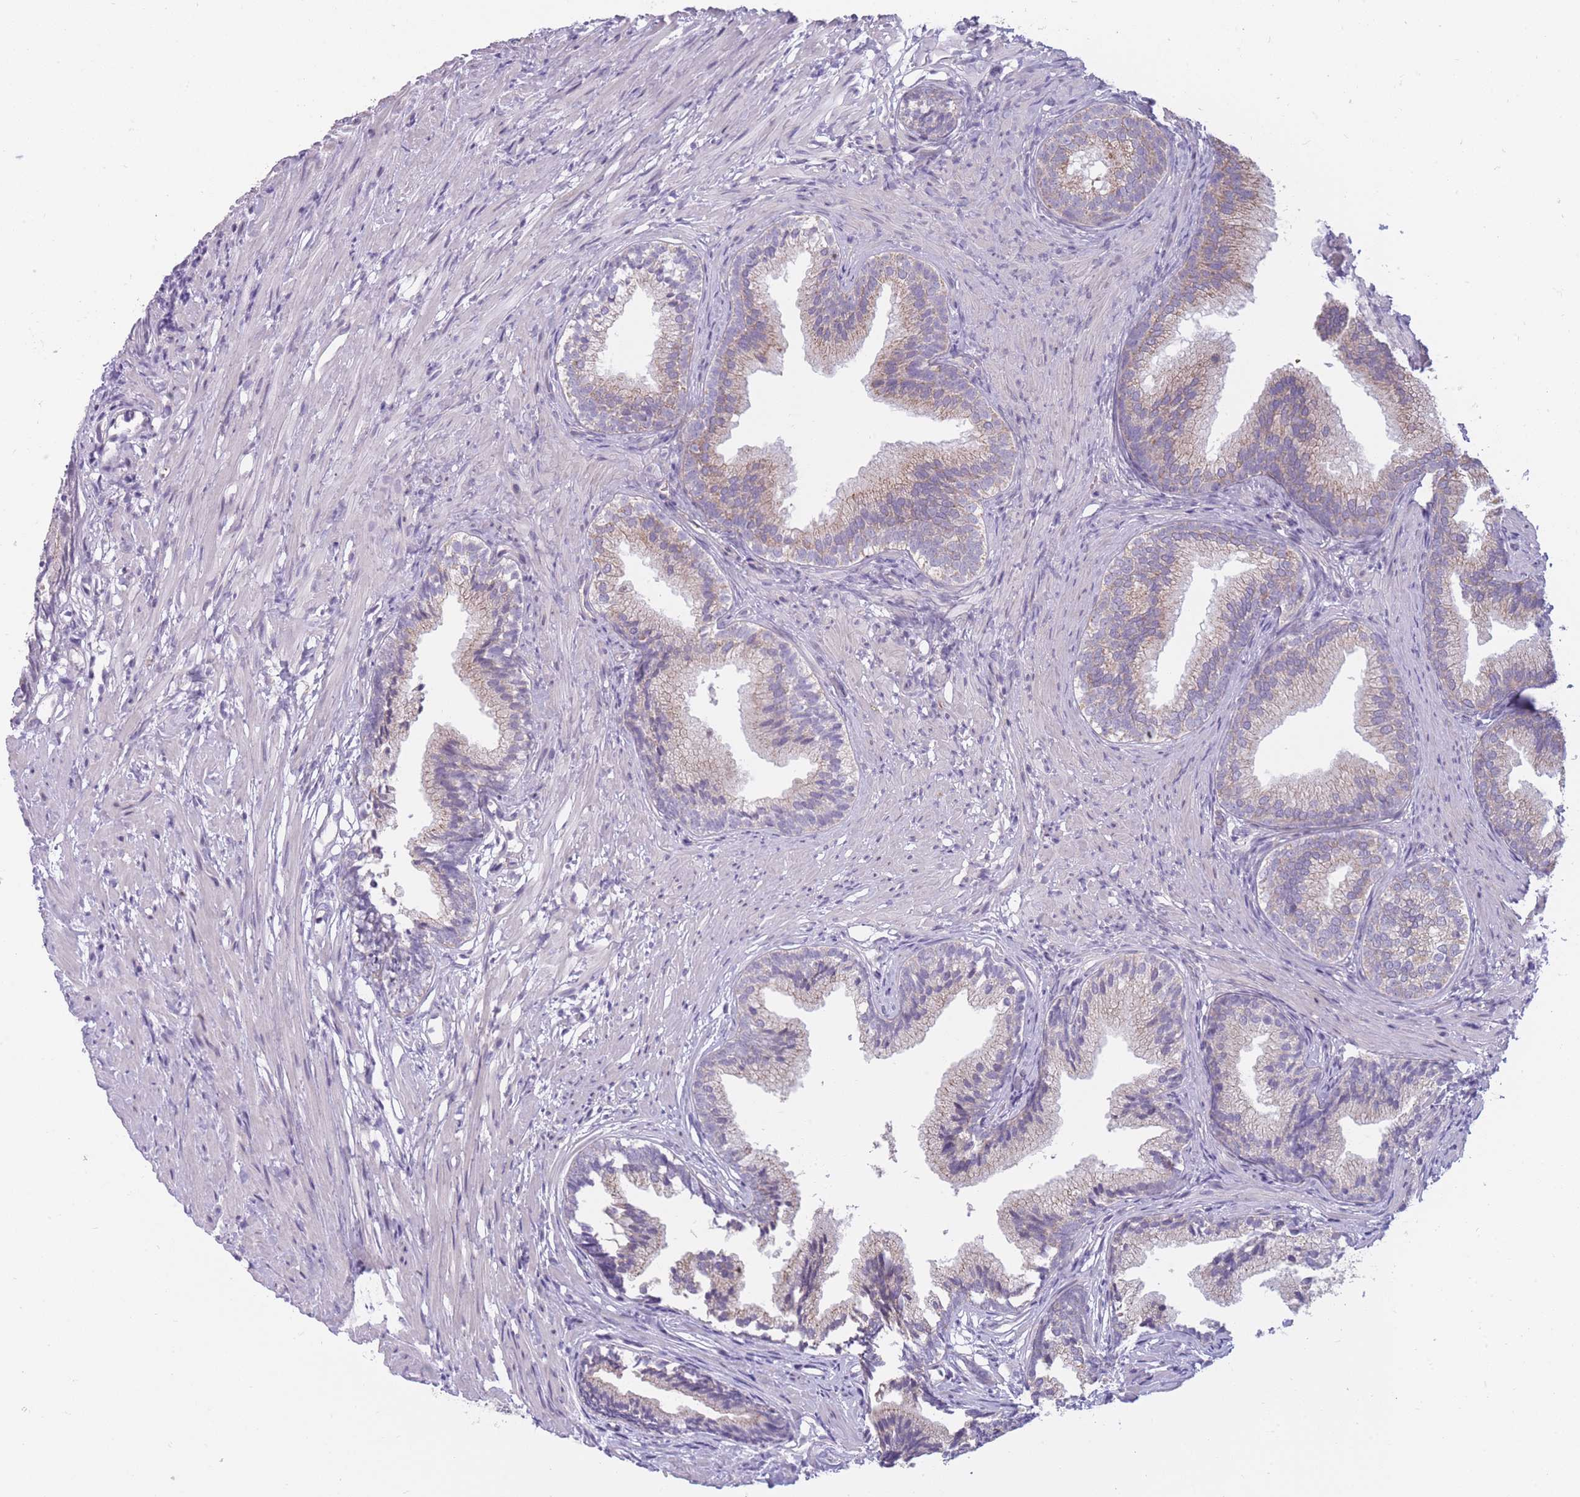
{"staining": {"intensity": "moderate", "quantity": "25%-75%", "location": "cytoplasmic/membranous"}, "tissue": "prostate", "cell_type": "Glandular cells", "image_type": "normal", "snomed": [{"axis": "morphology", "description": "Normal tissue, NOS"}, {"axis": "topography", "description": "Prostate"}], "caption": "Immunohistochemical staining of benign human prostate shows medium levels of moderate cytoplasmic/membranous positivity in approximately 25%-75% of glandular cells. (IHC, brightfield microscopy, high magnification).", "gene": "MRPS18C", "patient": {"sex": "male", "age": 76}}